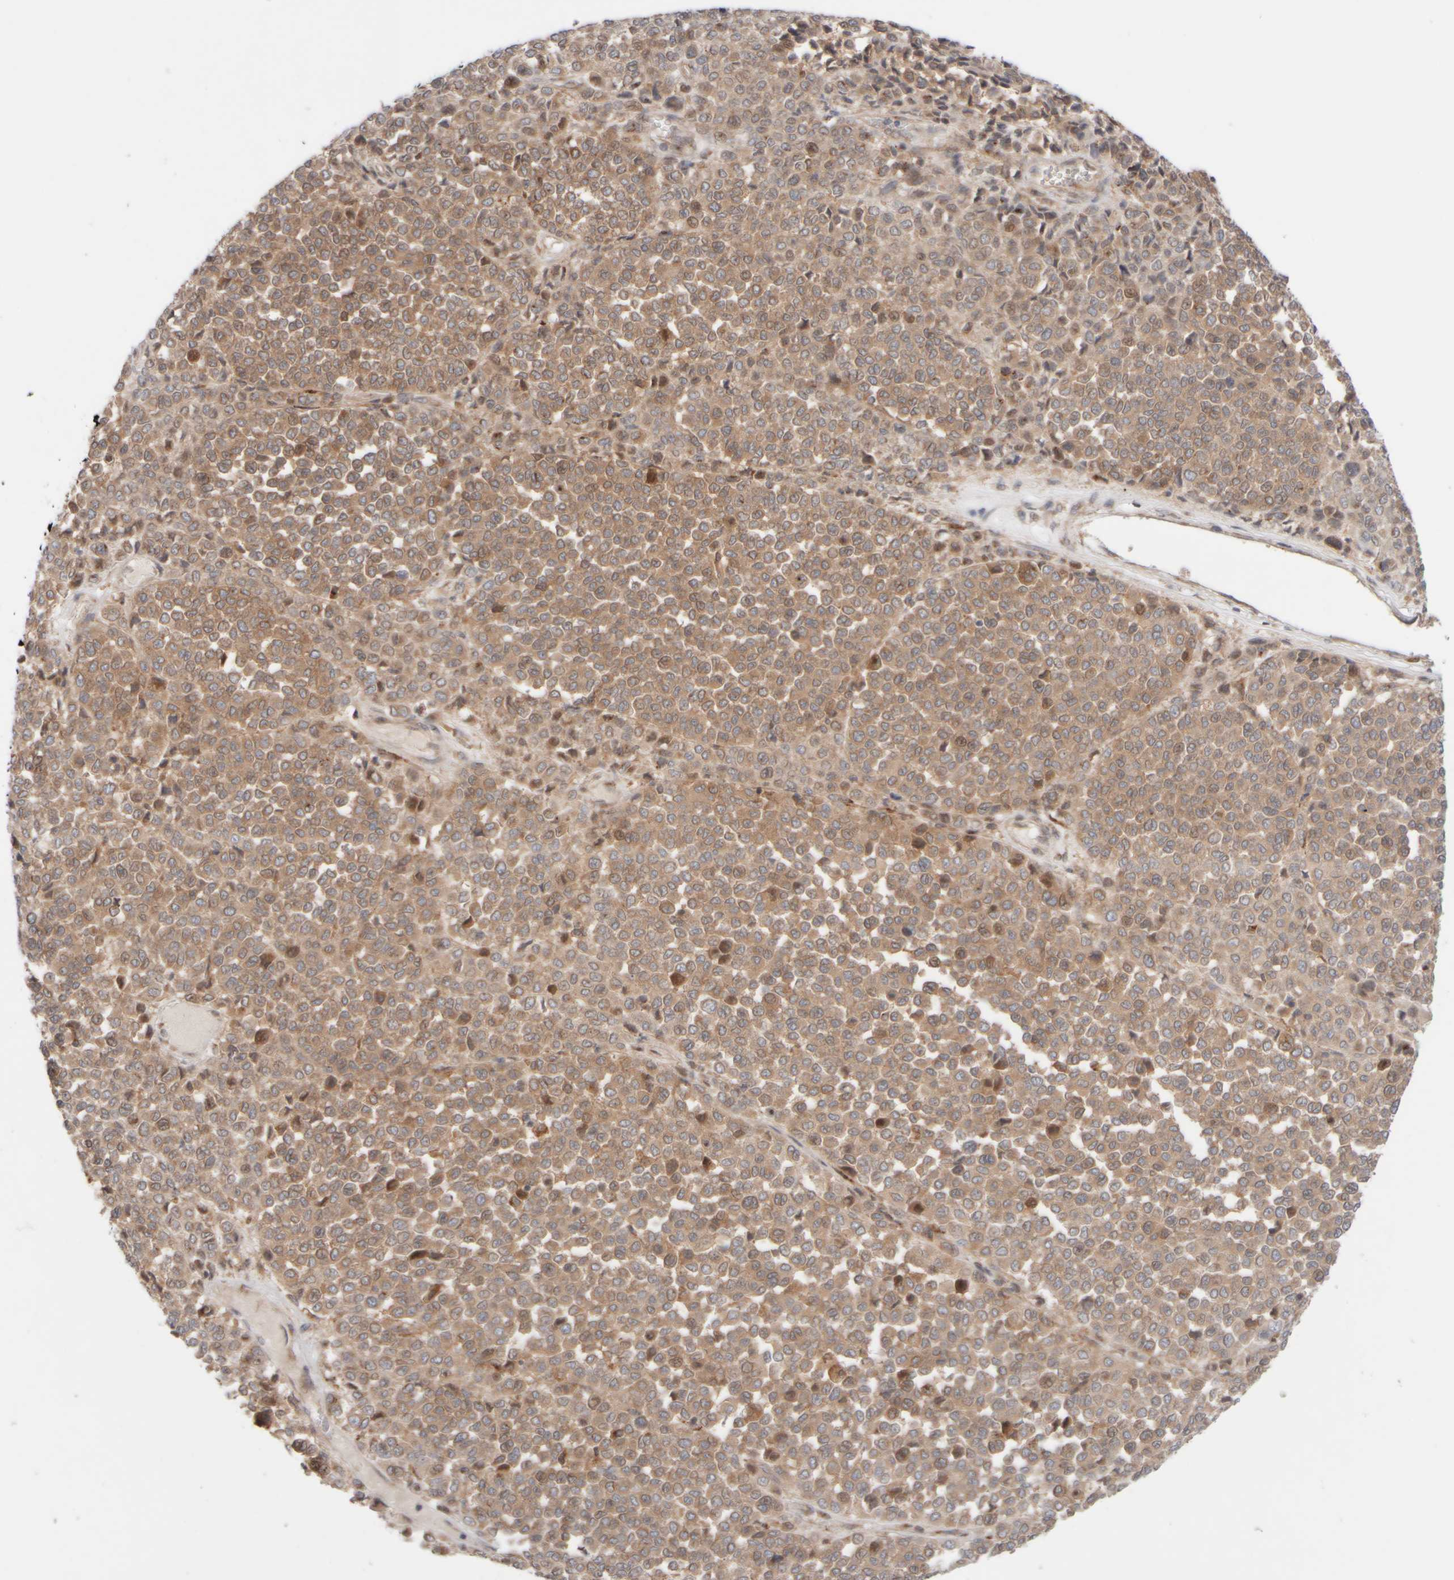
{"staining": {"intensity": "moderate", "quantity": ">75%", "location": "cytoplasmic/membranous"}, "tissue": "melanoma", "cell_type": "Tumor cells", "image_type": "cancer", "snomed": [{"axis": "morphology", "description": "Malignant melanoma, Metastatic site"}, {"axis": "topography", "description": "Pancreas"}], "caption": "Protein staining by IHC reveals moderate cytoplasmic/membranous staining in about >75% of tumor cells in malignant melanoma (metastatic site). Nuclei are stained in blue.", "gene": "GCN1", "patient": {"sex": "female", "age": 30}}